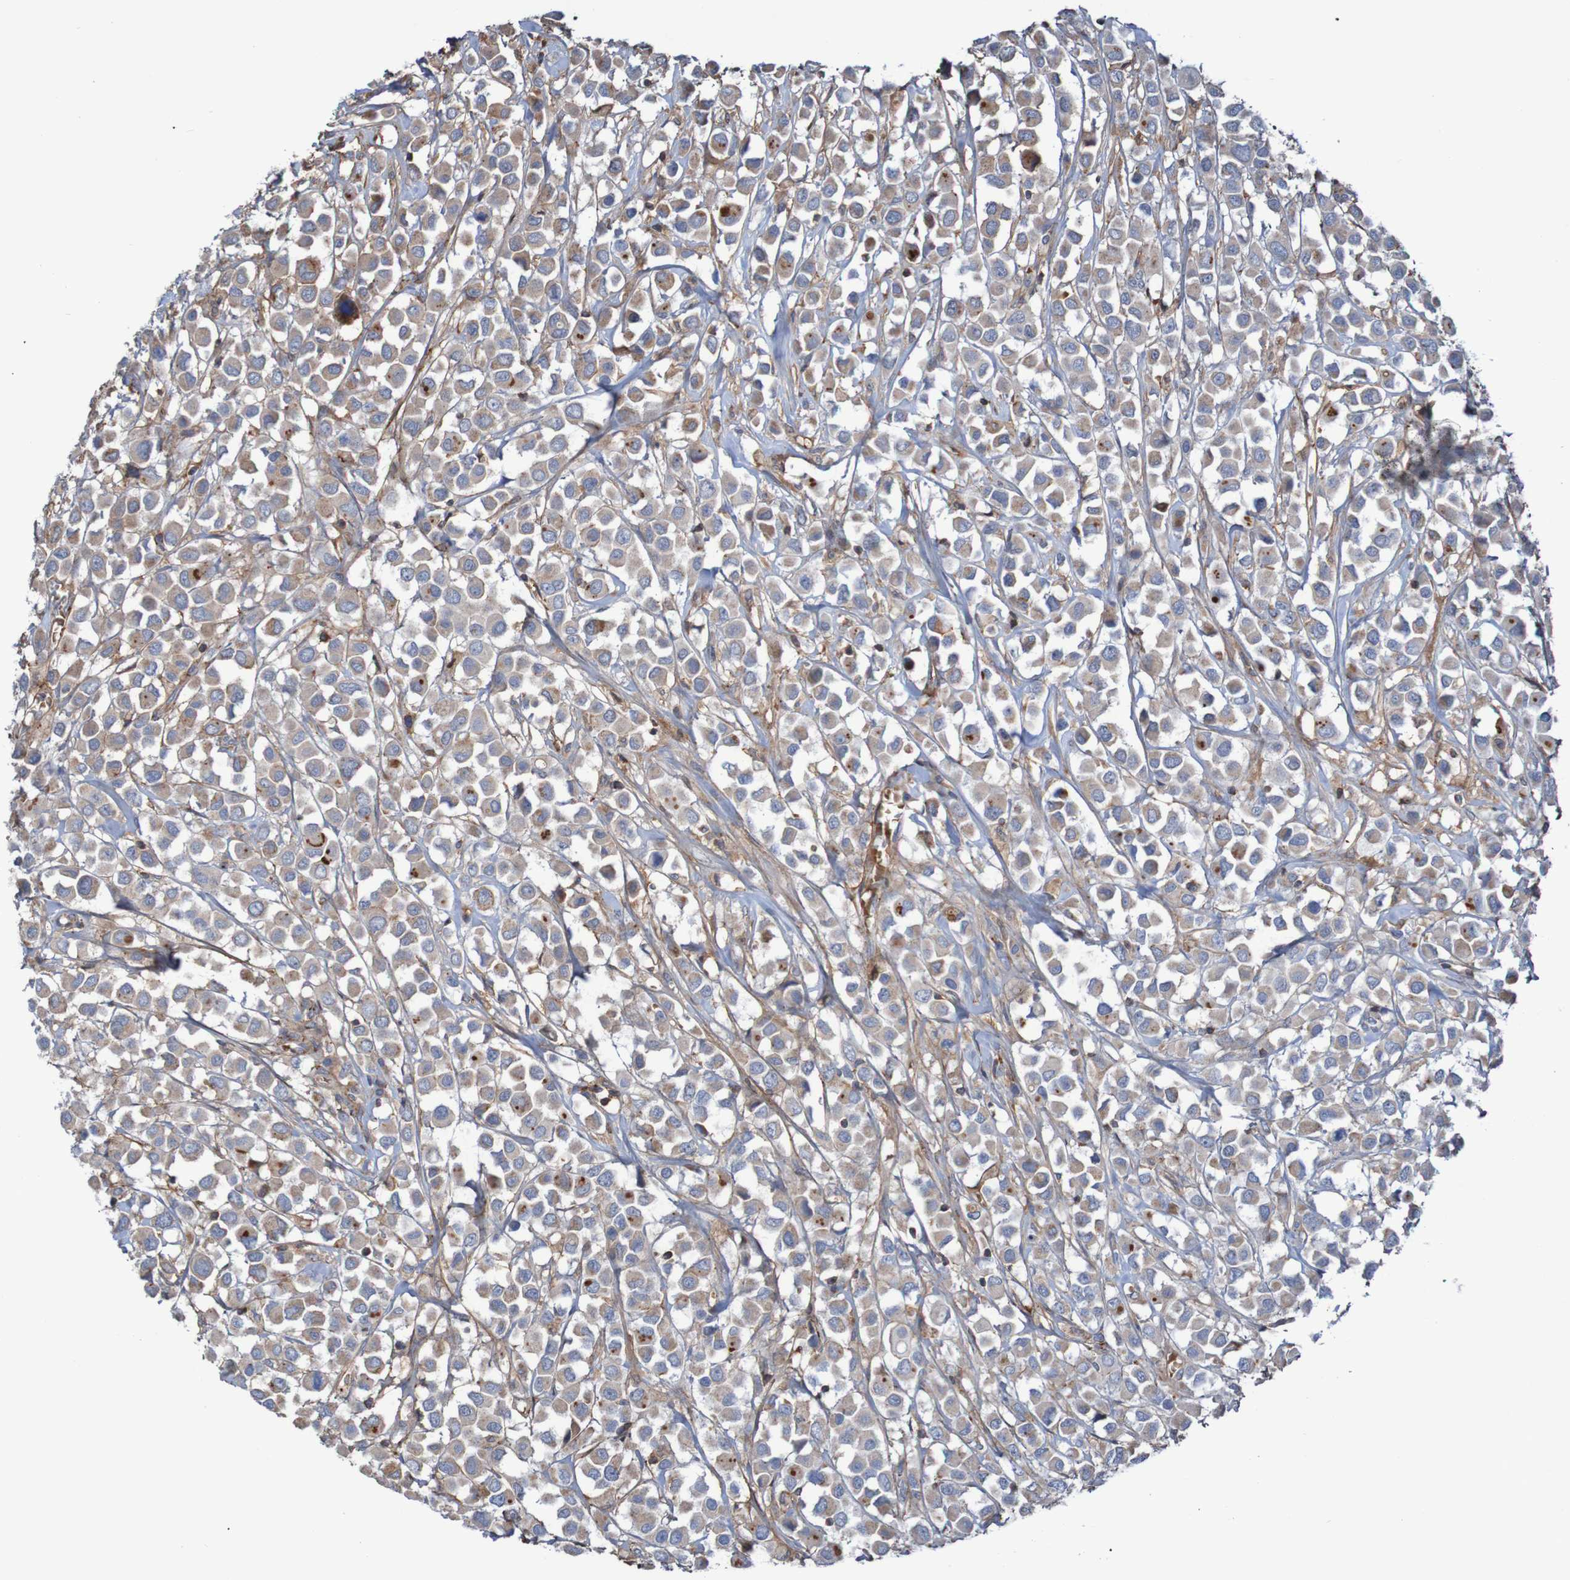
{"staining": {"intensity": "weak", "quantity": ">75%", "location": "cytoplasmic/membranous"}, "tissue": "breast cancer", "cell_type": "Tumor cells", "image_type": "cancer", "snomed": [{"axis": "morphology", "description": "Duct carcinoma"}, {"axis": "topography", "description": "Breast"}], "caption": "Tumor cells show weak cytoplasmic/membranous positivity in approximately >75% of cells in breast invasive ductal carcinoma.", "gene": "PDGFB", "patient": {"sex": "female", "age": 61}}